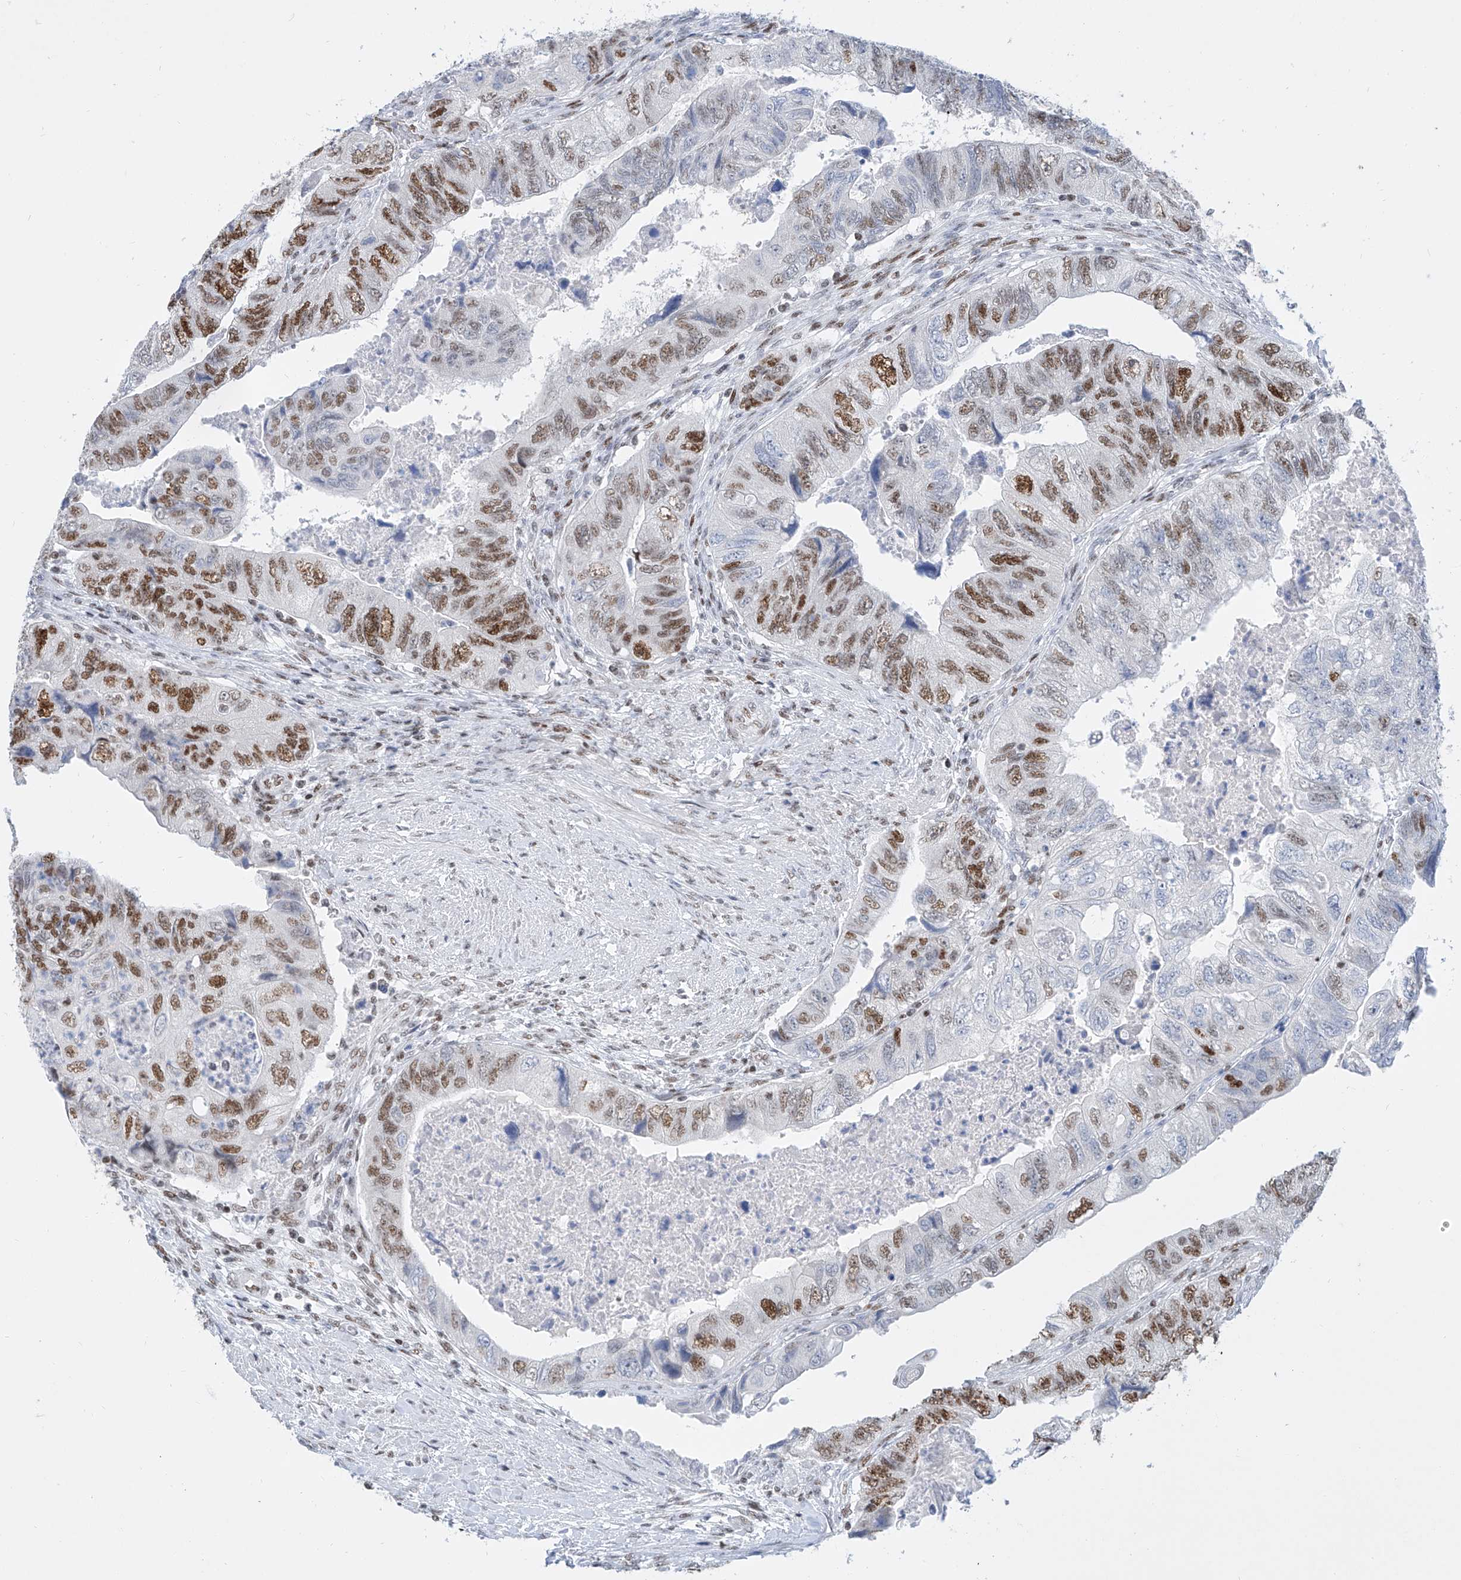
{"staining": {"intensity": "strong", "quantity": ">75%", "location": "nuclear"}, "tissue": "colorectal cancer", "cell_type": "Tumor cells", "image_type": "cancer", "snomed": [{"axis": "morphology", "description": "Adenocarcinoma, NOS"}, {"axis": "topography", "description": "Rectum"}], "caption": "Immunohistochemical staining of human adenocarcinoma (colorectal) exhibits high levels of strong nuclear protein positivity in approximately >75% of tumor cells. Nuclei are stained in blue.", "gene": "TAF4", "patient": {"sex": "male", "age": 63}}